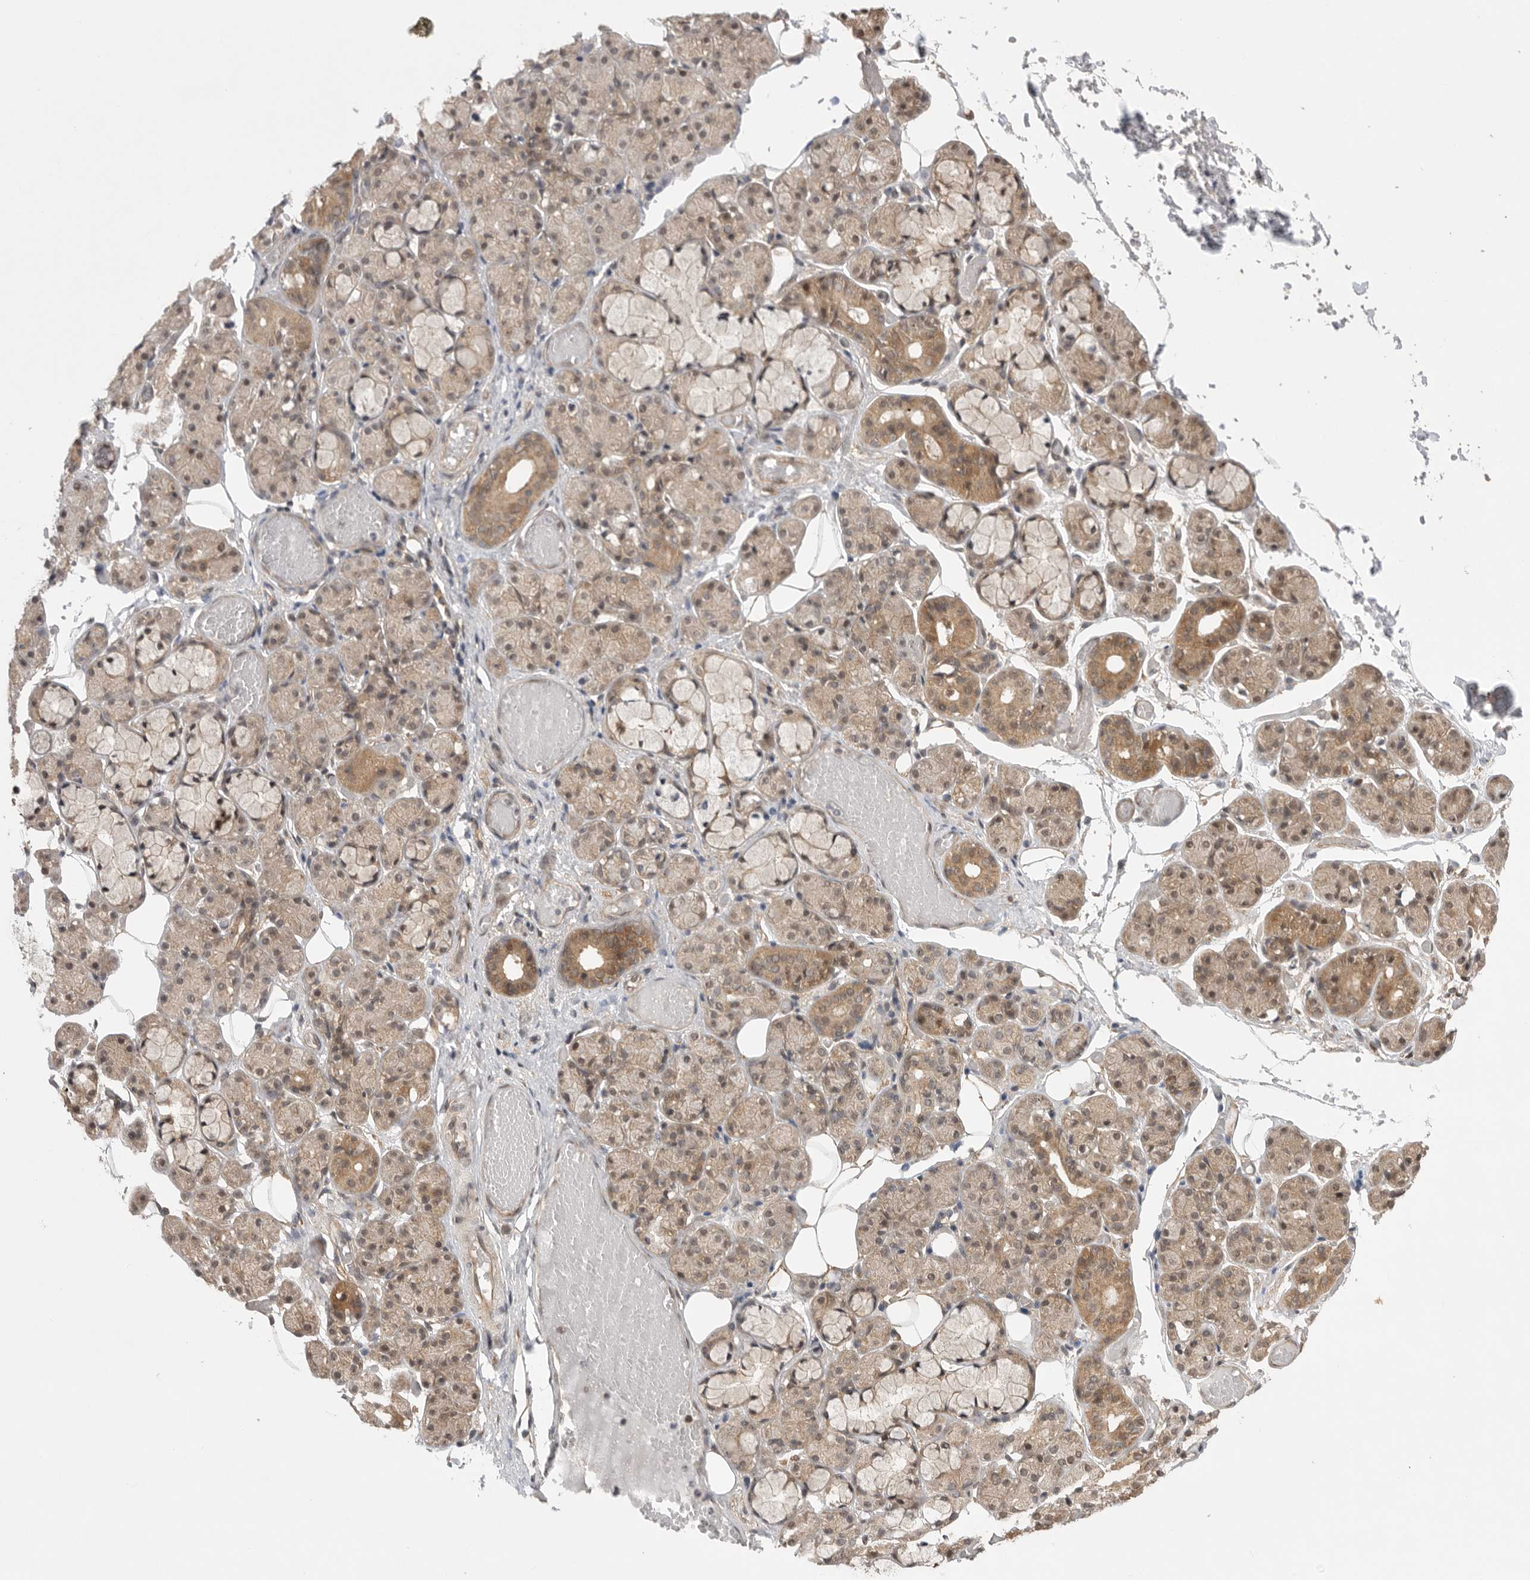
{"staining": {"intensity": "moderate", "quantity": ">75%", "location": "cytoplasmic/membranous,nuclear"}, "tissue": "salivary gland", "cell_type": "Glandular cells", "image_type": "normal", "snomed": [{"axis": "morphology", "description": "Normal tissue, NOS"}, {"axis": "topography", "description": "Salivary gland"}], "caption": "Protein staining reveals moderate cytoplasmic/membranous,nuclear expression in about >75% of glandular cells in benign salivary gland. (DAB (3,3'-diaminobenzidine) IHC with brightfield microscopy, high magnification).", "gene": "VPS50", "patient": {"sex": "male", "age": 63}}